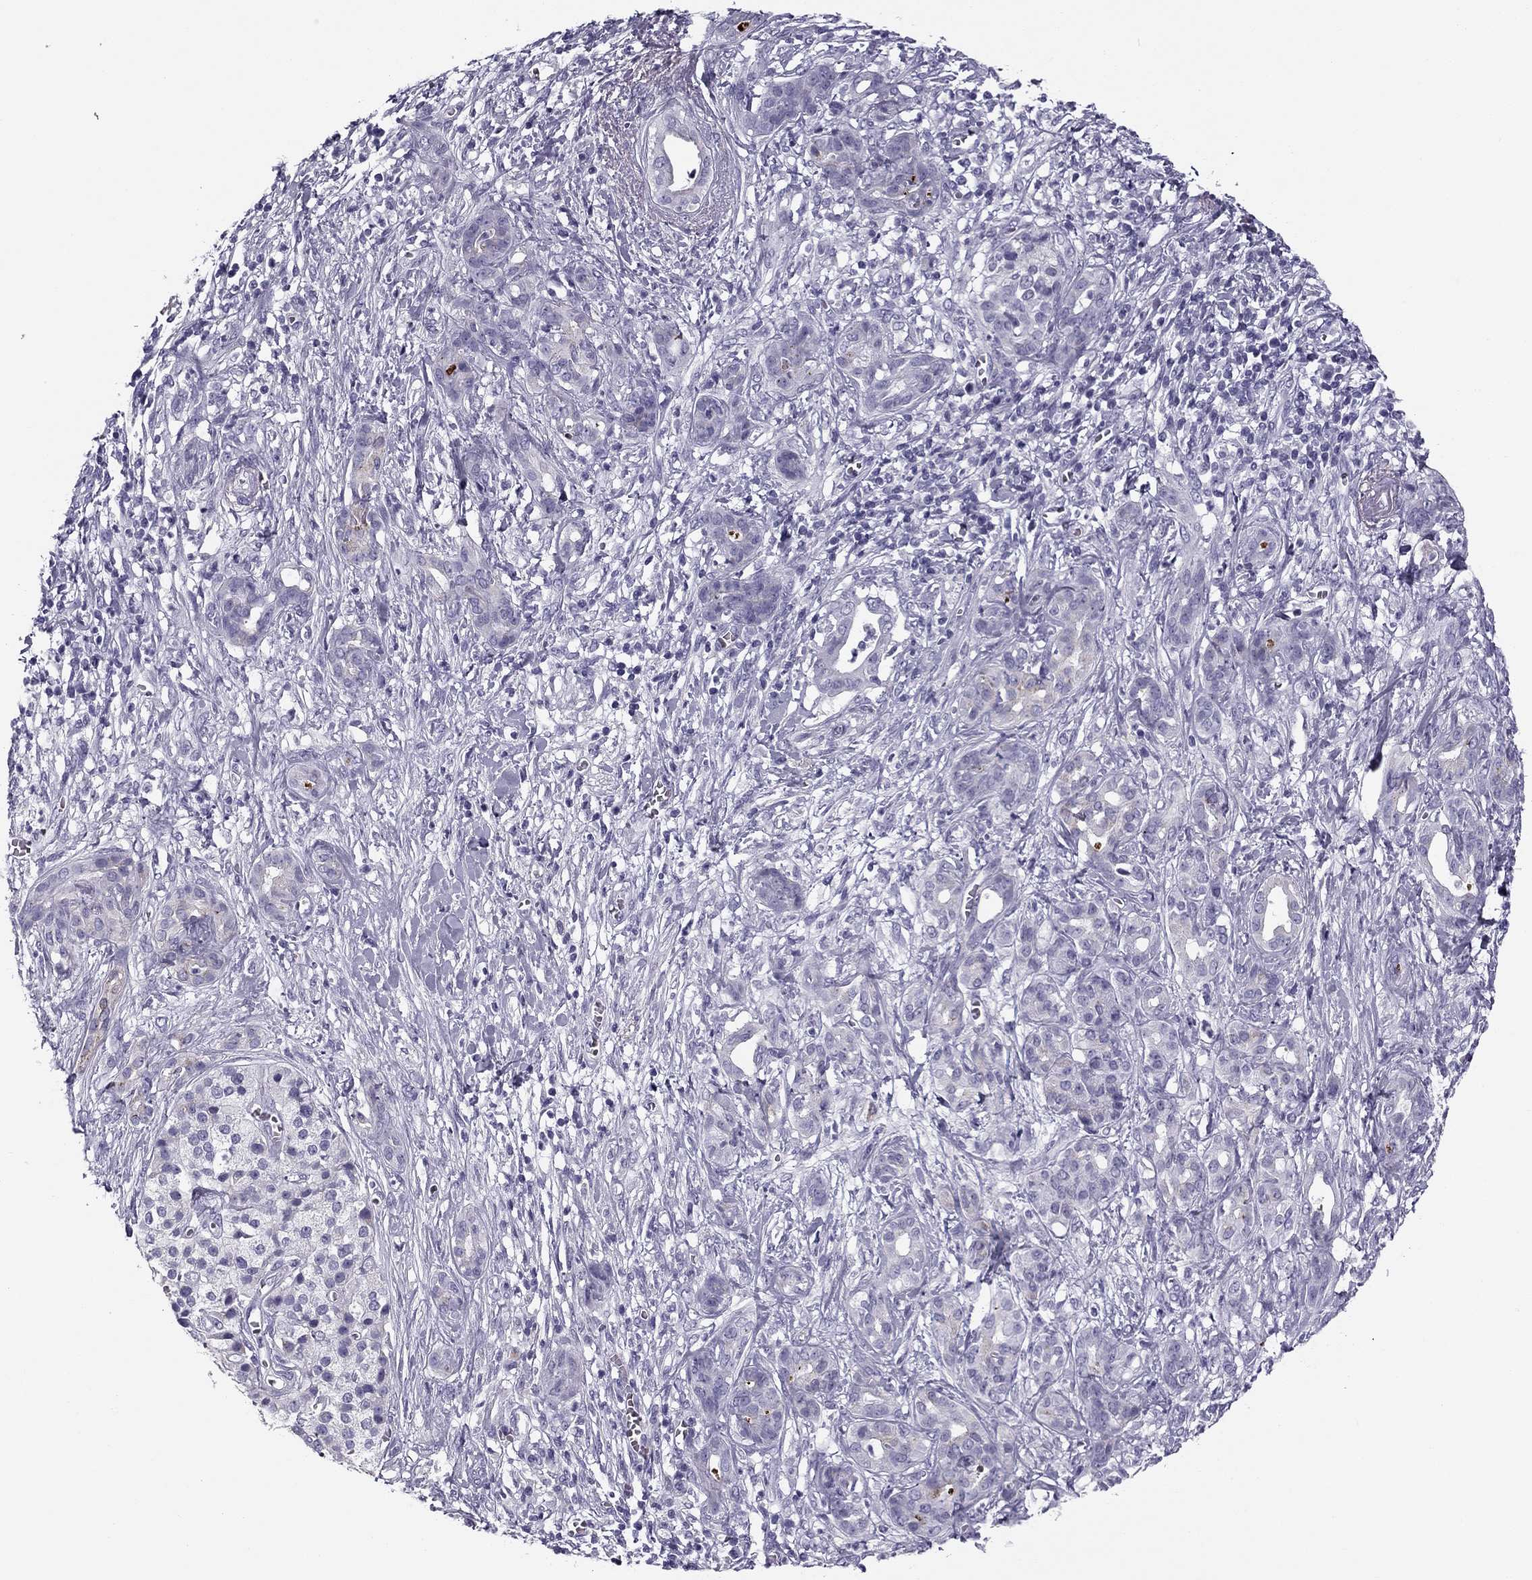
{"staining": {"intensity": "negative", "quantity": "none", "location": "none"}, "tissue": "pancreatic cancer", "cell_type": "Tumor cells", "image_type": "cancer", "snomed": [{"axis": "morphology", "description": "Adenocarcinoma, NOS"}, {"axis": "topography", "description": "Pancreas"}], "caption": "Tumor cells show no significant protein staining in pancreatic cancer.", "gene": "MC5R", "patient": {"sex": "male", "age": 61}}